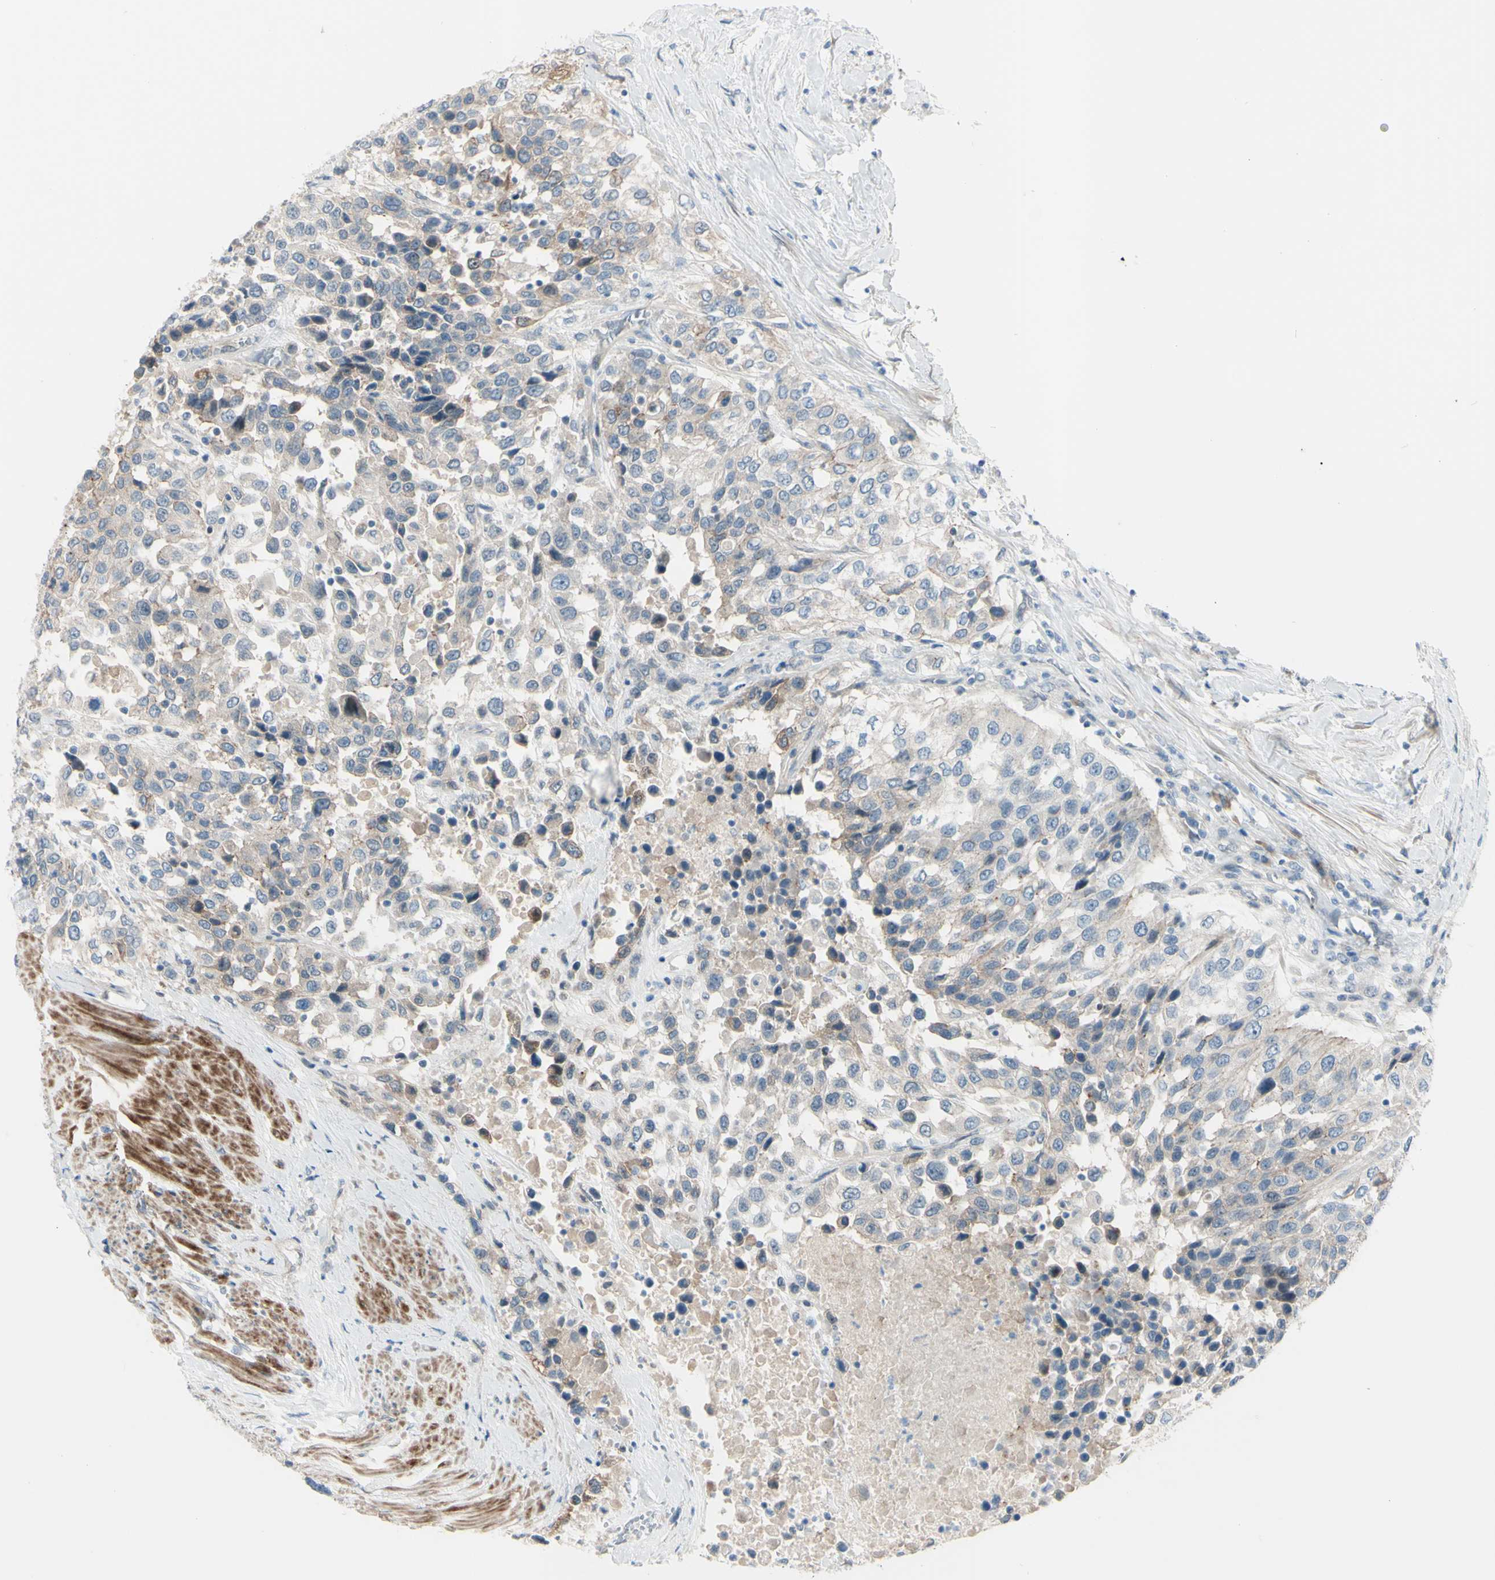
{"staining": {"intensity": "weak", "quantity": "25%-75%", "location": "cytoplasmic/membranous"}, "tissue": "urothelial cancer", "cell_type": "Tumor cells", "image_type": "cancer", "snomed": [{"axis": "morphology", "description": "Urothelial carcinoma, High grade"}, {"axis": "topography", "description": "Urinary bladder"}], "caption": "Immunohistochemistry (IHC) micrograph of neoplastic tissue: human urothelial carcinoma (high-grade) stained using immunohistochemistry (IHC) exhibits low levels of weak protein expression localized specifically in the cytoplasmic/membranous of tumor cells, appearing as a cytoplasmic/membranous brown color.", "gene": "LRRK1", "patient": {"sex": "female", "age": 80}}